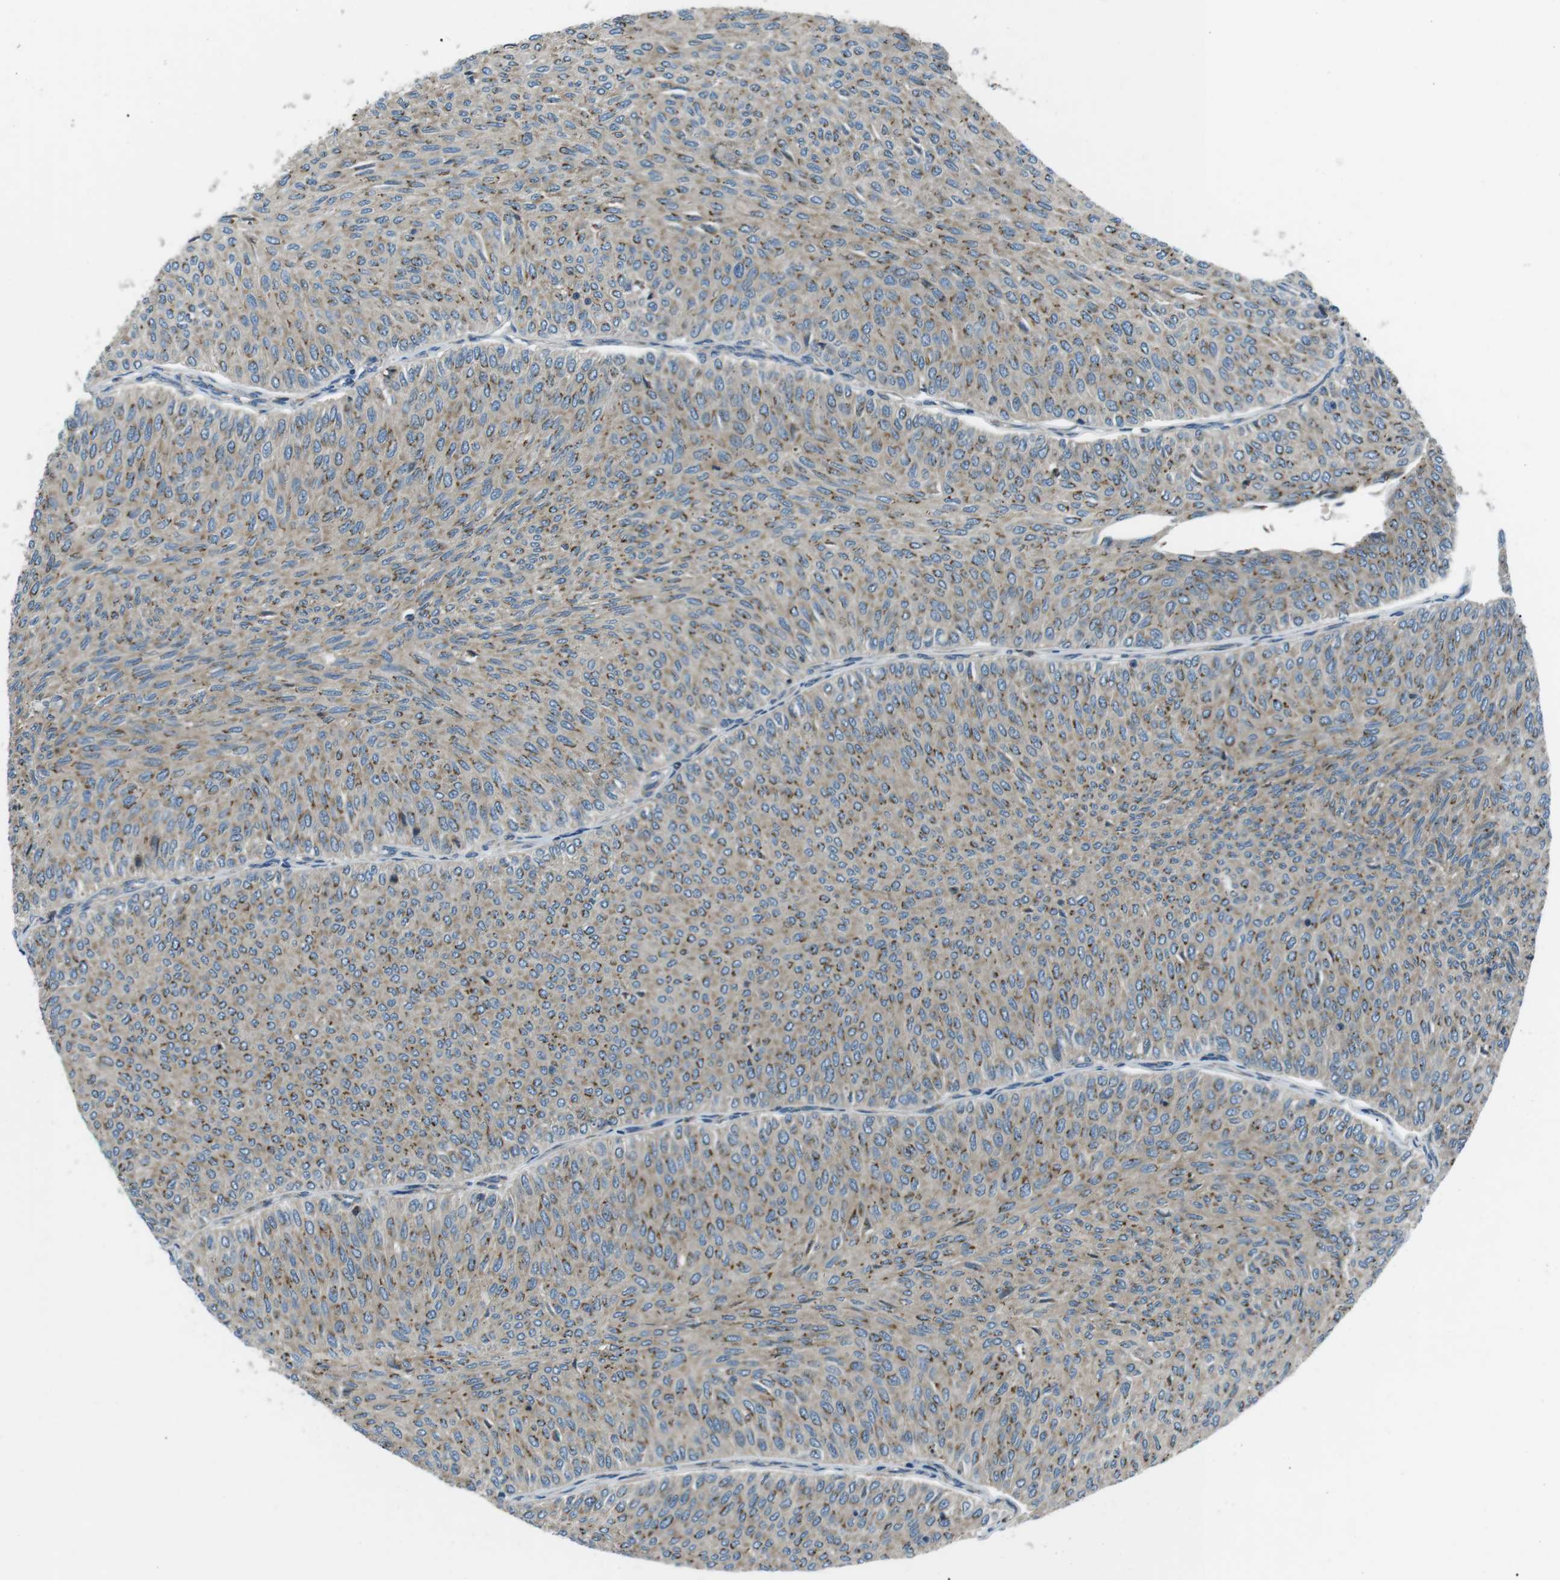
{"staining": {"intensity": "moderate", "quantity": ">75%", "location": "cytoplasmic/membranous"}, "tissue": "urothelial cancer", "cell_type": "Tumor cells", "image_type": "cancer", "snomed": [{"axis": "morphology", "description": "Urothelial carcinoma, Low grade"}, {"axis": "topography", "description": "Urinary bladder"}], "caption": "Immunohistochemical staining of human urothelial cancer shows moderate cytoplasmic/membranous protein staining in about >75% of tumor cells.", "gene": "FAM3B", "patient": {"sex": "male", "age": 78}}